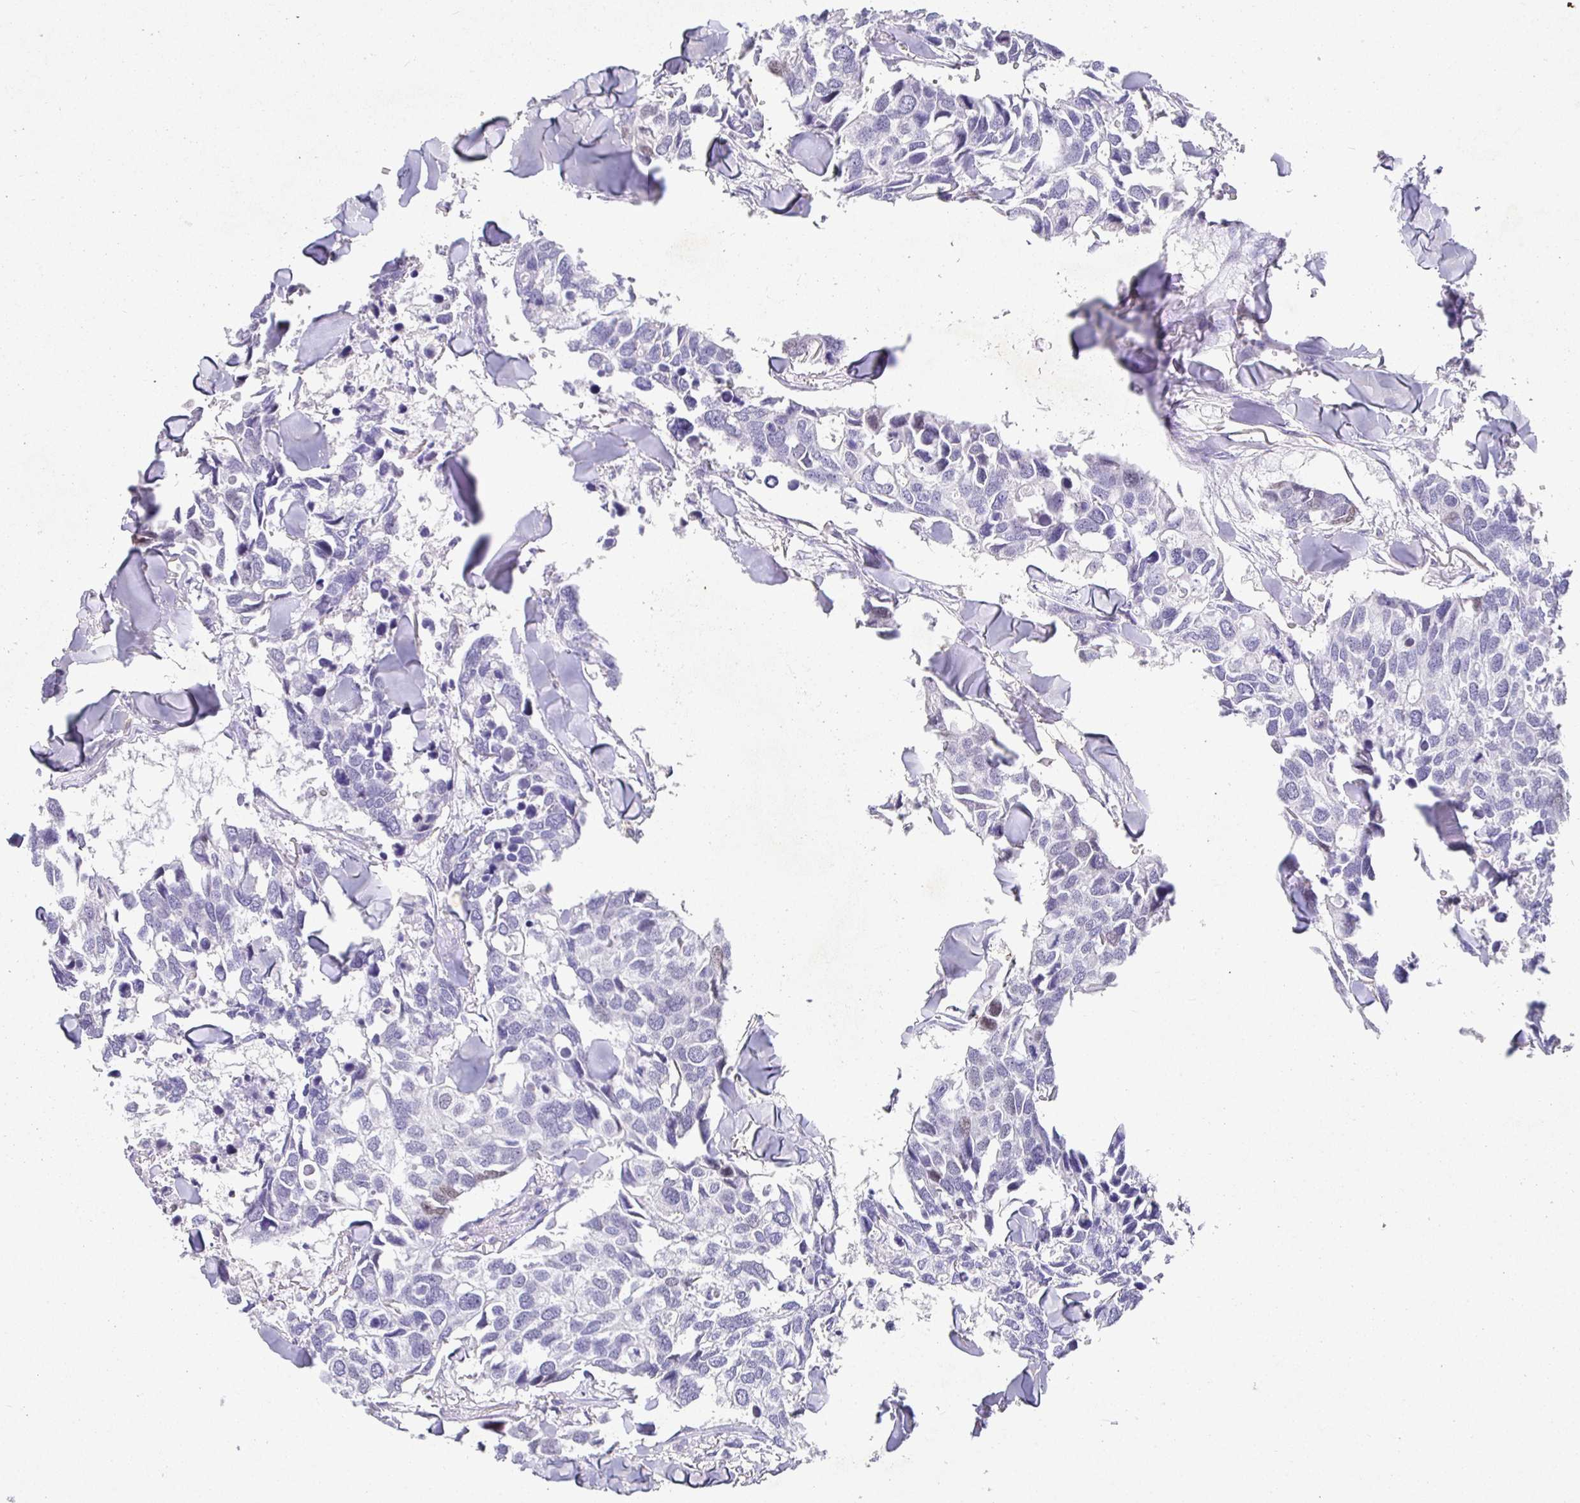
{"staining": {"intensity": "negative", "quantity": "none", "location": "none"}, "tissue": "breast cancer", "cell_type": "Tumor cells", "image_type": "cancer", "snomed": [{"axis": "morphology", "description": "Duct carcinoma"}, {"axis": "topography", "description": "Breast"}], "caption": "This is an immunohistochemistry histopathology image of breast intraductal carcinoma. There is no positivity in tumor cells.", "gene": "SATB1", "patient": {"sex": "female", "age": 83}}